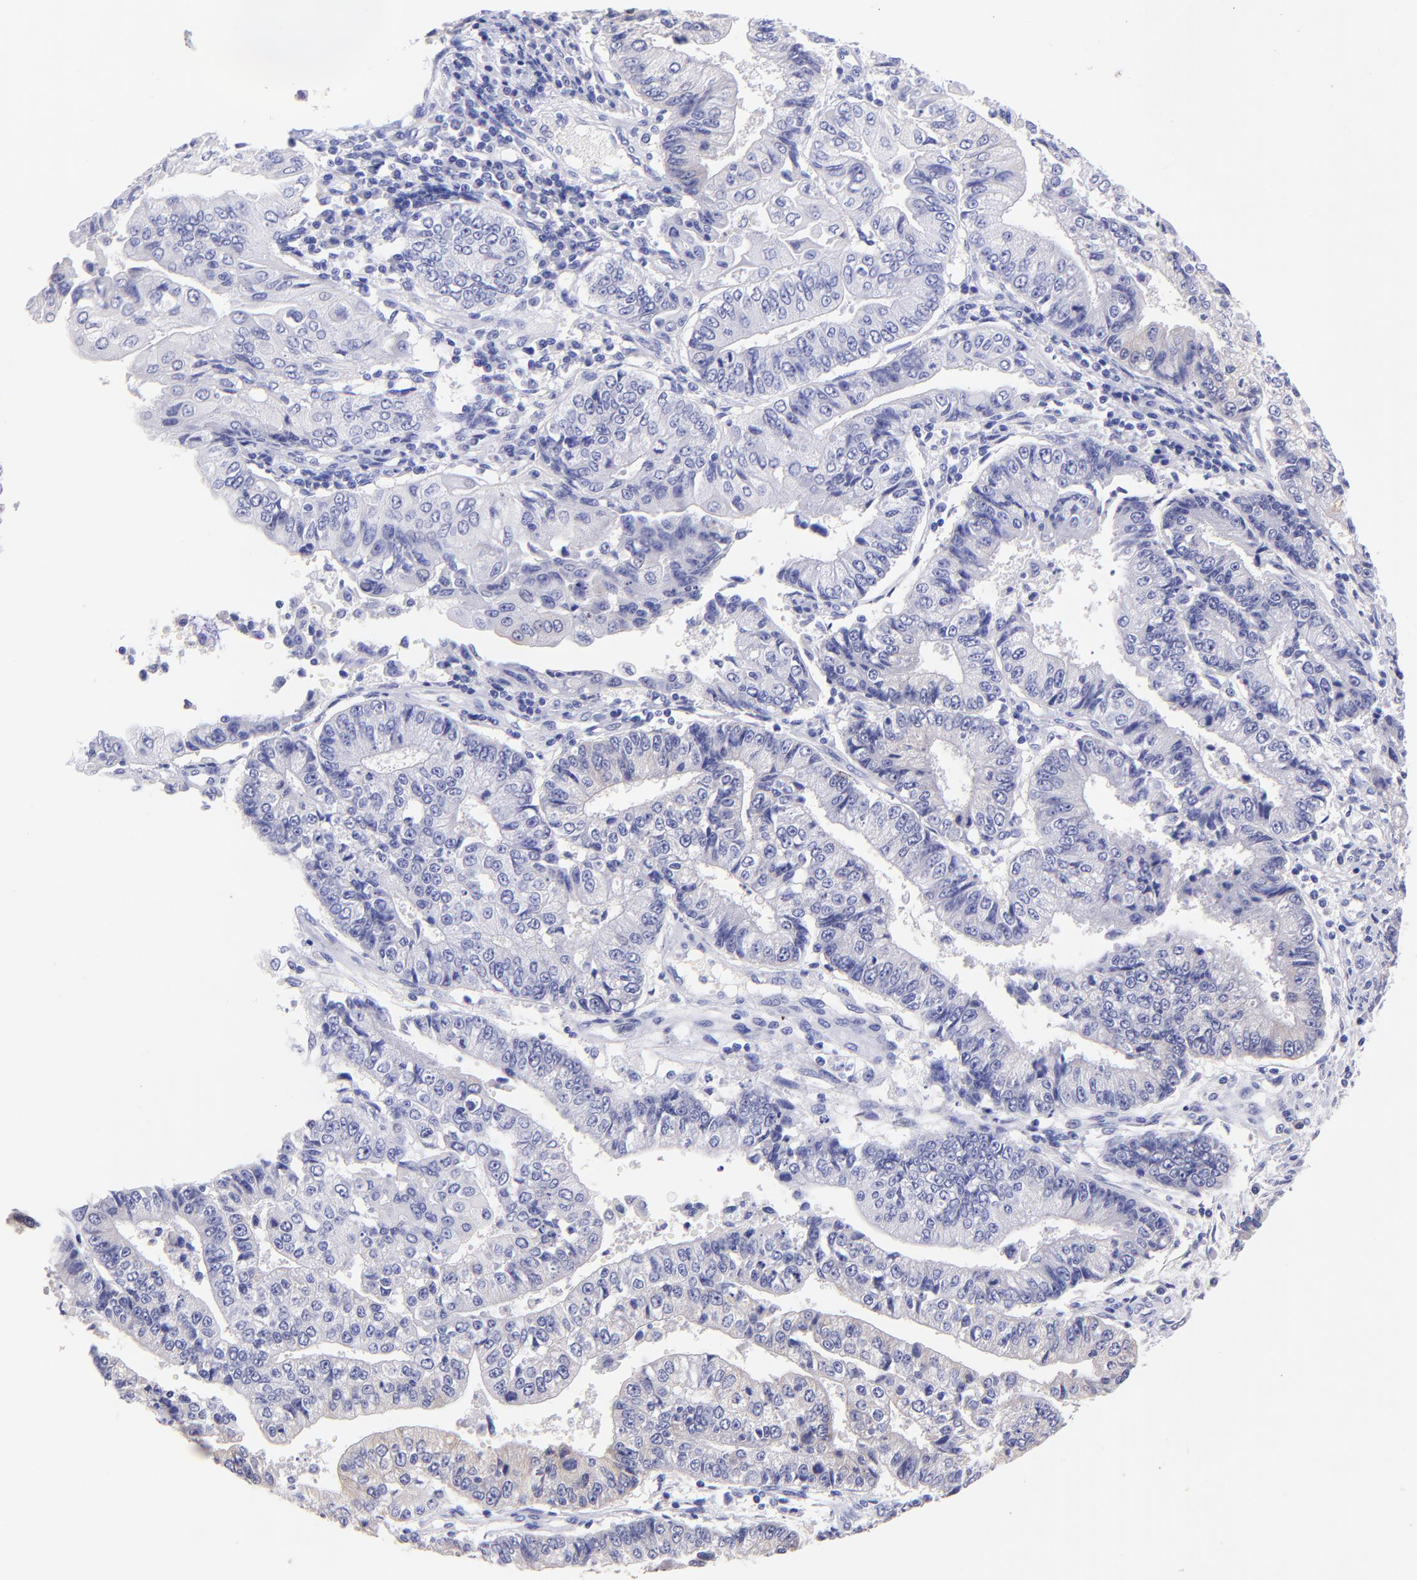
{"staining": {"intensity": "negative", "quantity": "none", "location": "none"}, "tissue": "endometrial cancer", "cell_type": "Tumor cells", "image_type": "cancer", "snomed": [{"axis": "morphology", "description": "Adenocarcinoma, NOS"}, {"axis": "topography", "description": "Endometrium"}], "caption": "This is a photomicrograph of immunohistochemistry staining of endometrial adenocarcinoma, which shows no positivity in tumor cells.", "gene": "RAB3B", "patient": {"sex": "female", "age": 75}}